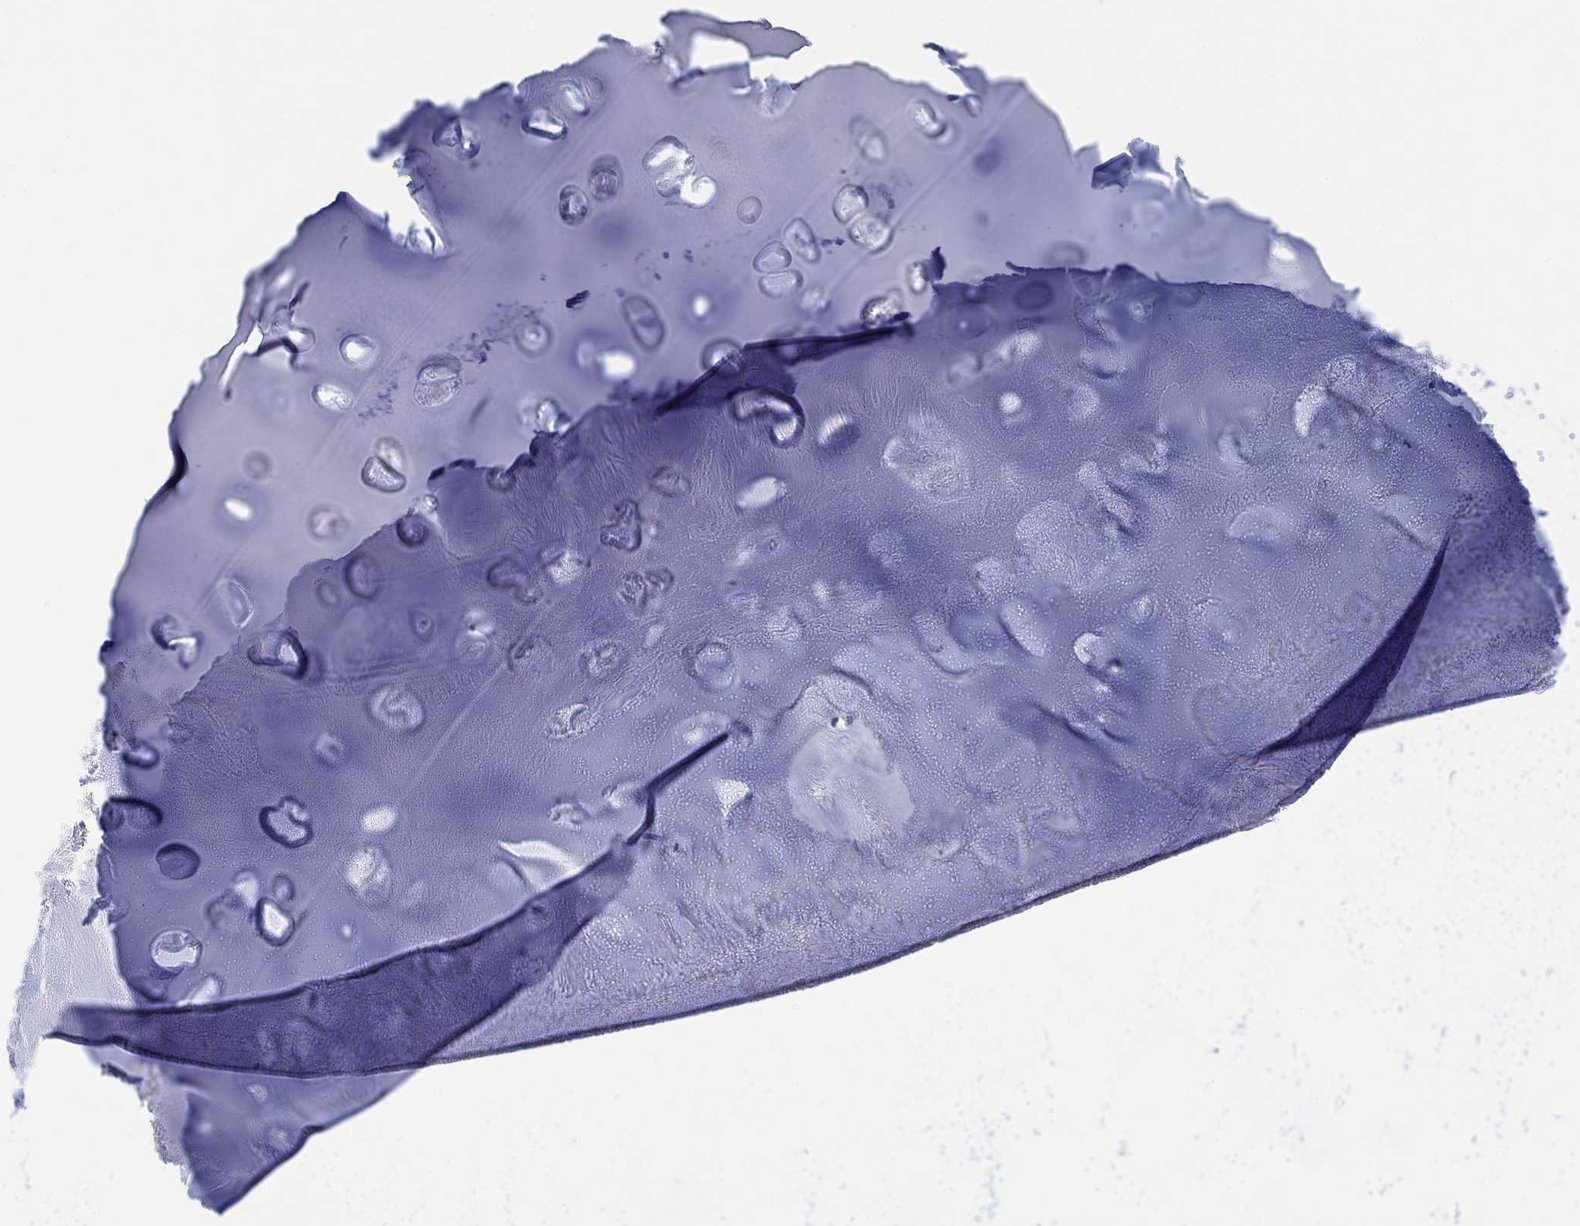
{"staining": {"intensity": "negative", "quantity": "none", "location": "none"}, "tissue": "soft tissue", "cell_type": "Chondrocytes", "image_type": "normal", "snomed": [{"axis": "morphology", "description": "Normal tissue, NOS"}, {"axis": "morphology", "description": "Squamous cell carcinoma, NOS"}, {"axis": "topography", "description": "Cartilage tissue"}, {"axis": "topography", "description": "Lung"}], "caption": "High power microscopy micrograph of an immunohistochemistry (IHC) photomicrograph of unremarkable soft tissue, revealing no significant staining in chondrocytes. (Stains: DAB IHC with hematoxylin counter stain, Microscopy: brightfield microscopy at high magnification).", "gene": "CALCA", "patient": {"sex": "male", "age": 66}}